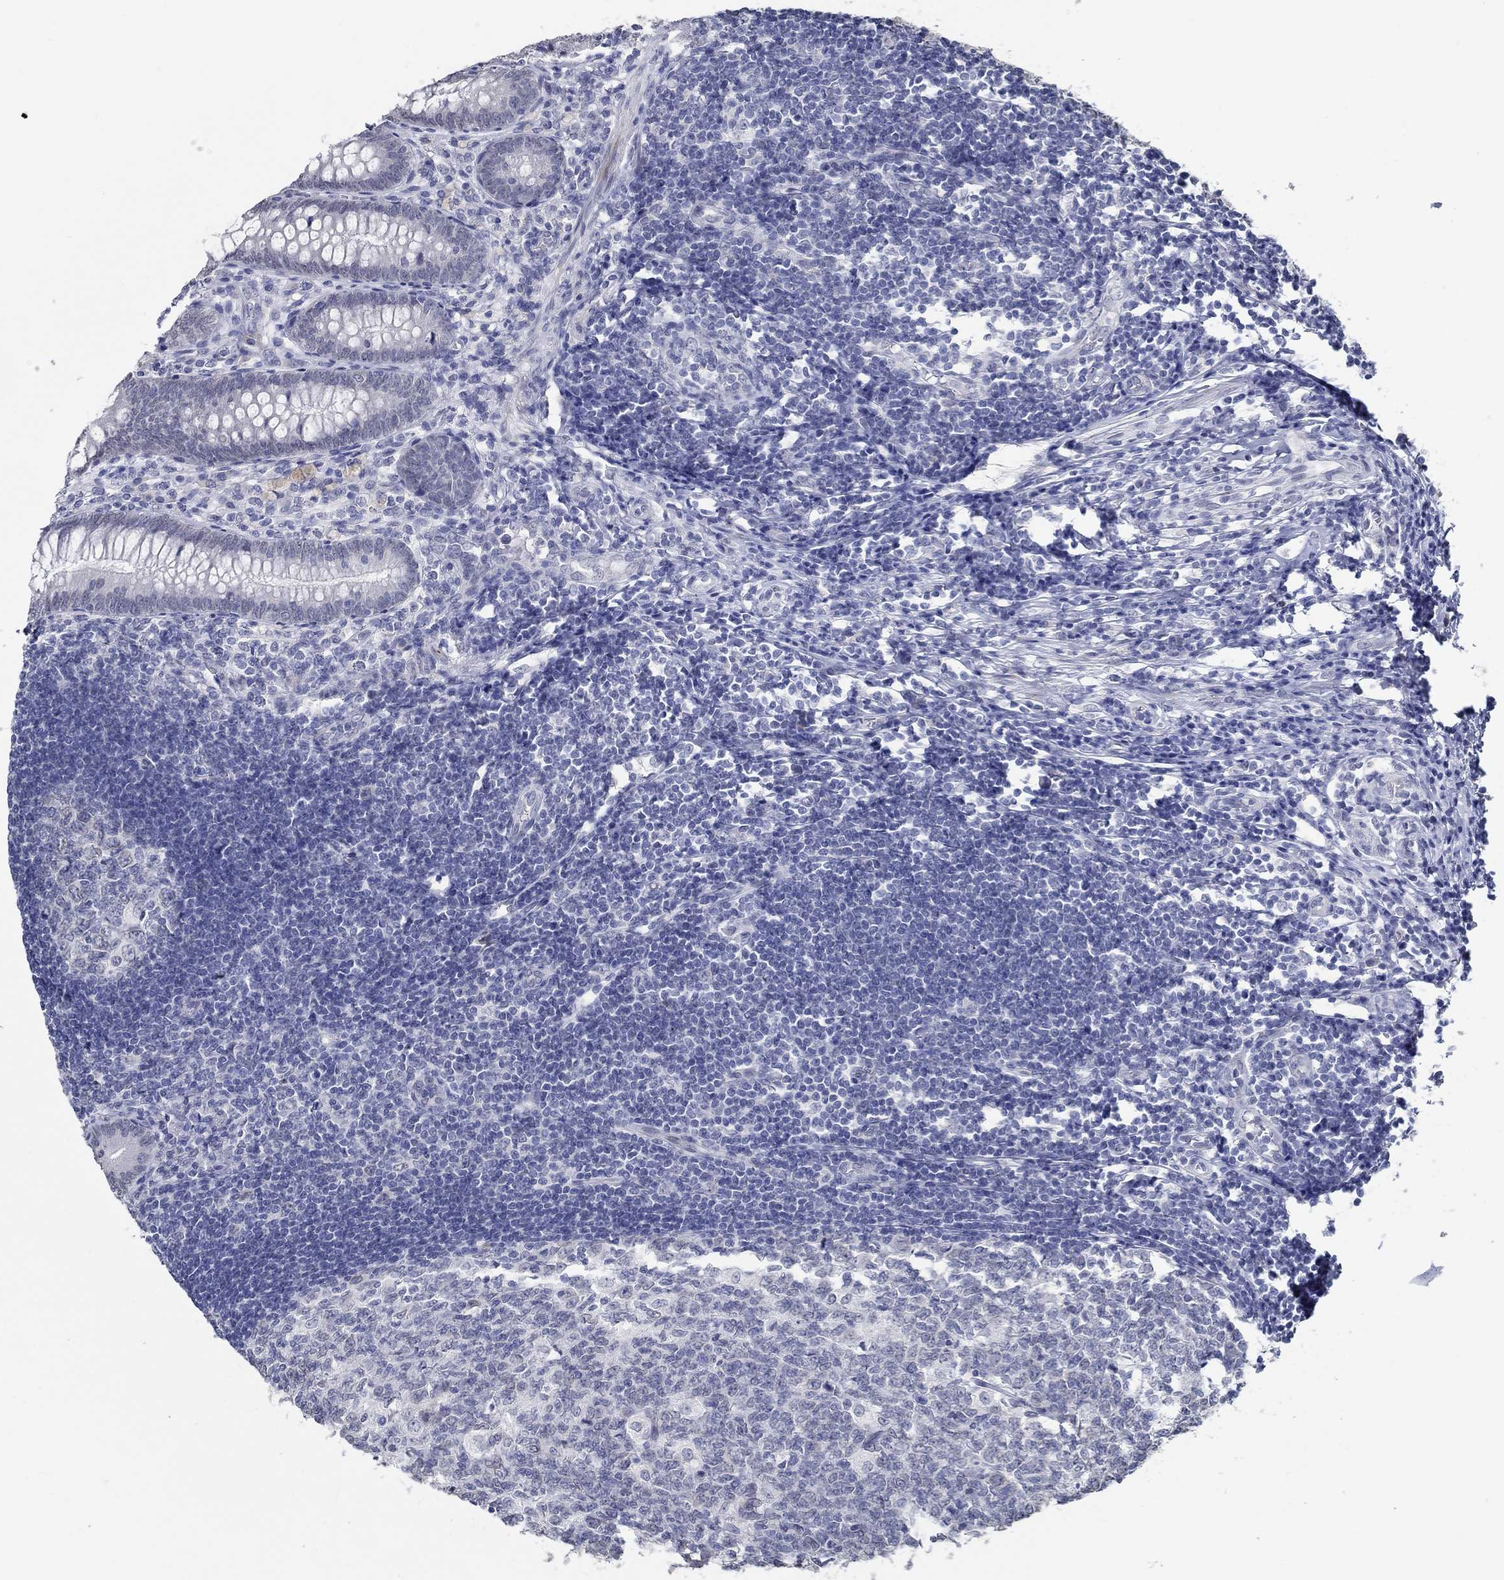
{"staining": {"intensity": "negative", "quantity": "none", "location": "none"}, "tissue": "appendix", "cell_type": "Glandular cells", "image_type": "normal", "snomed": [{"axis": "morphology", "description": "Normal tissue, NOS"}, {"axis": "morphology", "description": "Inflammation, NOS"}, {"axis": "topography", "description": "Appendix"}], "caption": "Immunohistochemistry histopathology image of unremarkable appendix: appendix stained with DAB (3,3'-diaminobenzidine) demonstrates no significant protein expression in glandular cells.", "gene": "NUP155", "patient": {"sex": "male", "age": 16}}